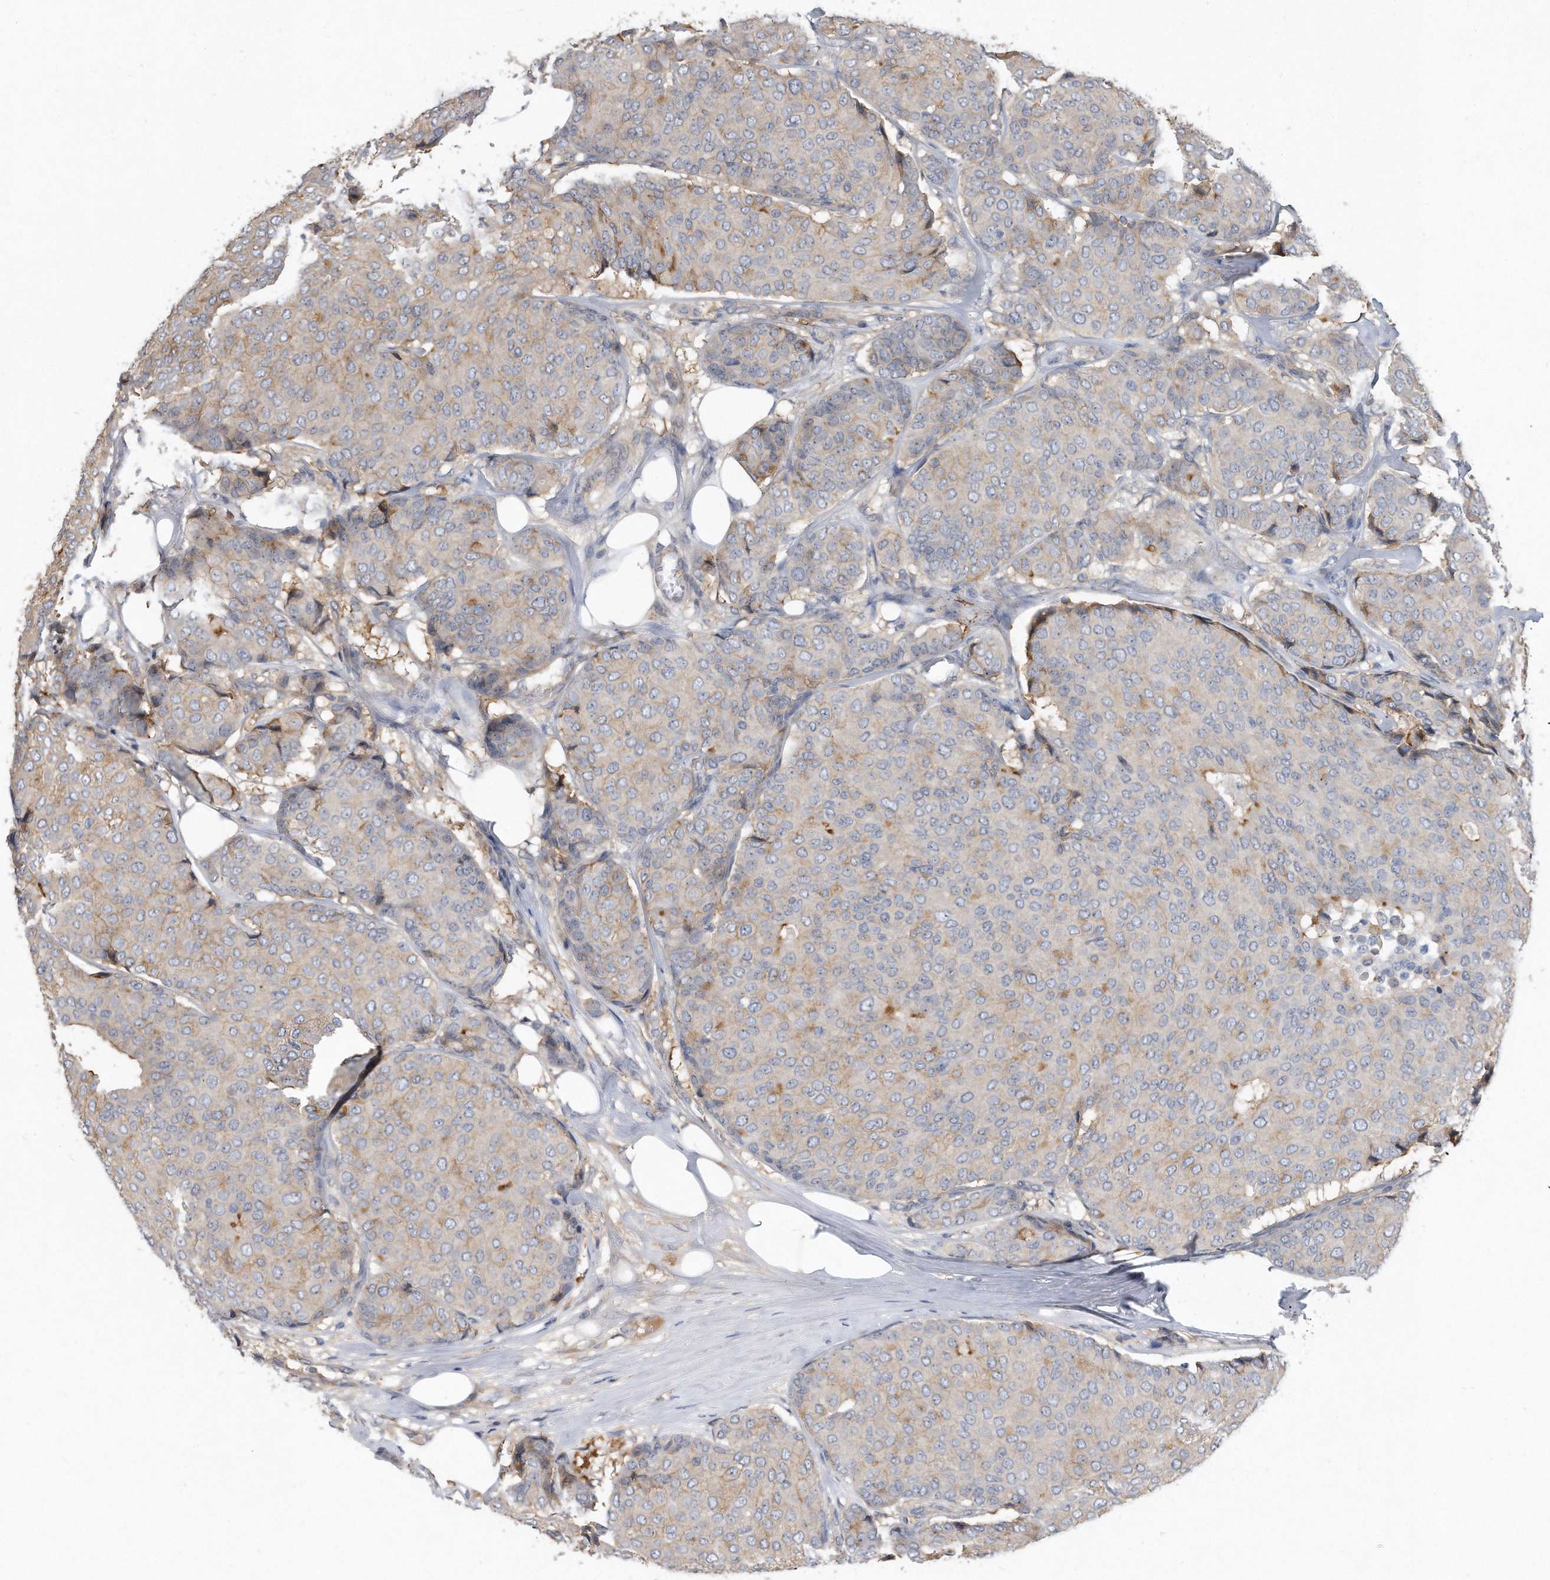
{"staining": {"intensity": "moderate", "quantity": "<25%", "location": "cytoplasmic/membranous"}, "tissue": "breast cancer", "cell_type": "Tumor cells", "image_type": "cancer", "snomed": [{"axis": "morphology", "description": "Duct carcinoma"}, {"axis": "topography", "description": "Breast"}], "caption": "Moderate cytoplasmic/membranous positivity for a protein is identified in about <25% of tumor cells of breast intraductal carcinoma using immunohistochemistry.", "gene": "PGBD2", "patient": {"sex": "female", "age": 75}}